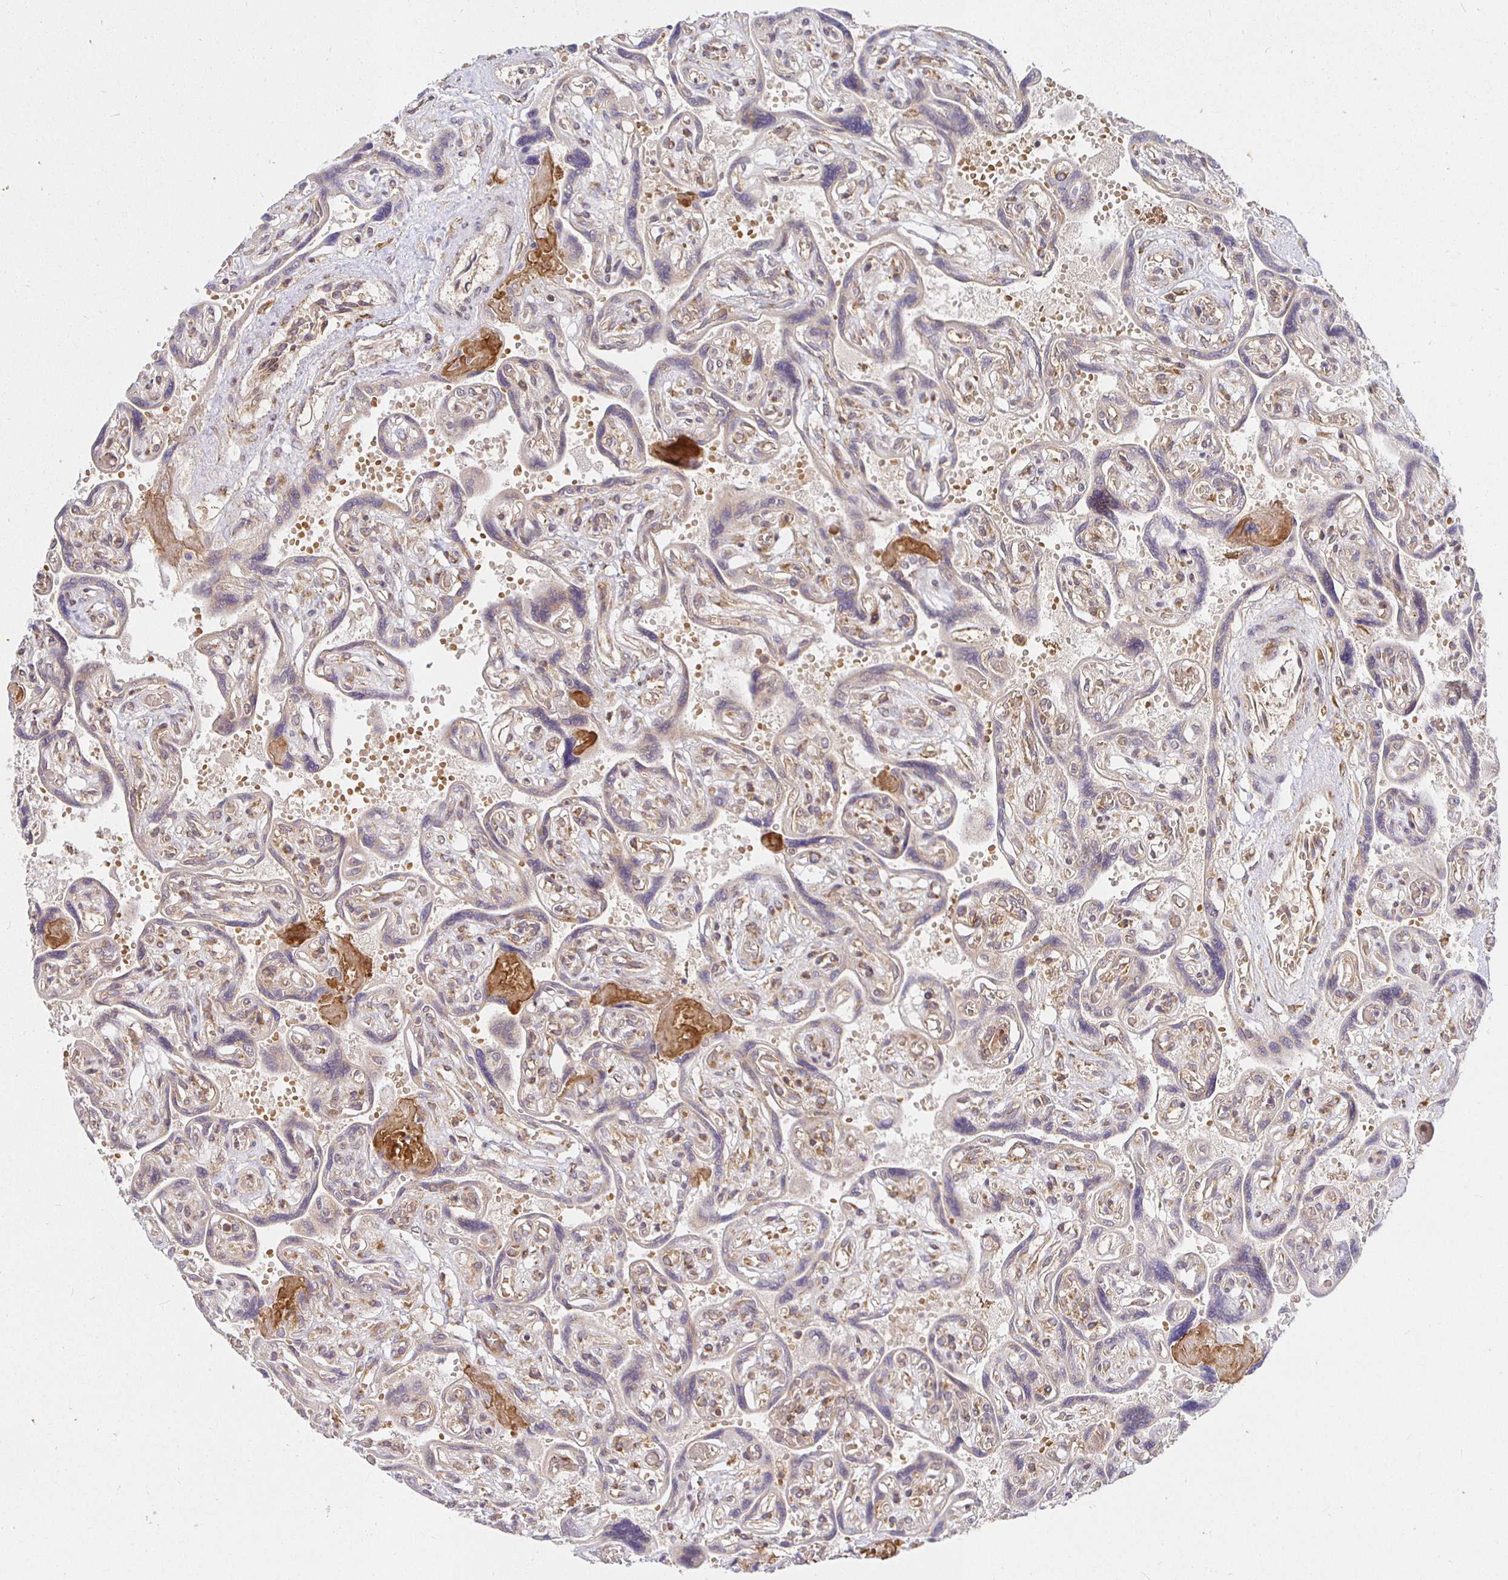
{"staining": {"intensity": "moderate", "quantity": ">75%", "location": "cytoplasmic/membranous"}, "tissue": "placenta", "cell_type": "Decidual cells", "image_type": "normal", "snomed": [{"axis": "morphology", "description": "Normal tissue, NOS"}, {"axis": "topography", "description": "Placenta"}], "caption": "About >75% of decidual cells in normal placenta exhibit moderate cytoplasmic/membranous protein staining as visualized by brown immunohistochemical staining.", "gene": "IRAK1", "patient": {"sex": "female", "age": 32}}